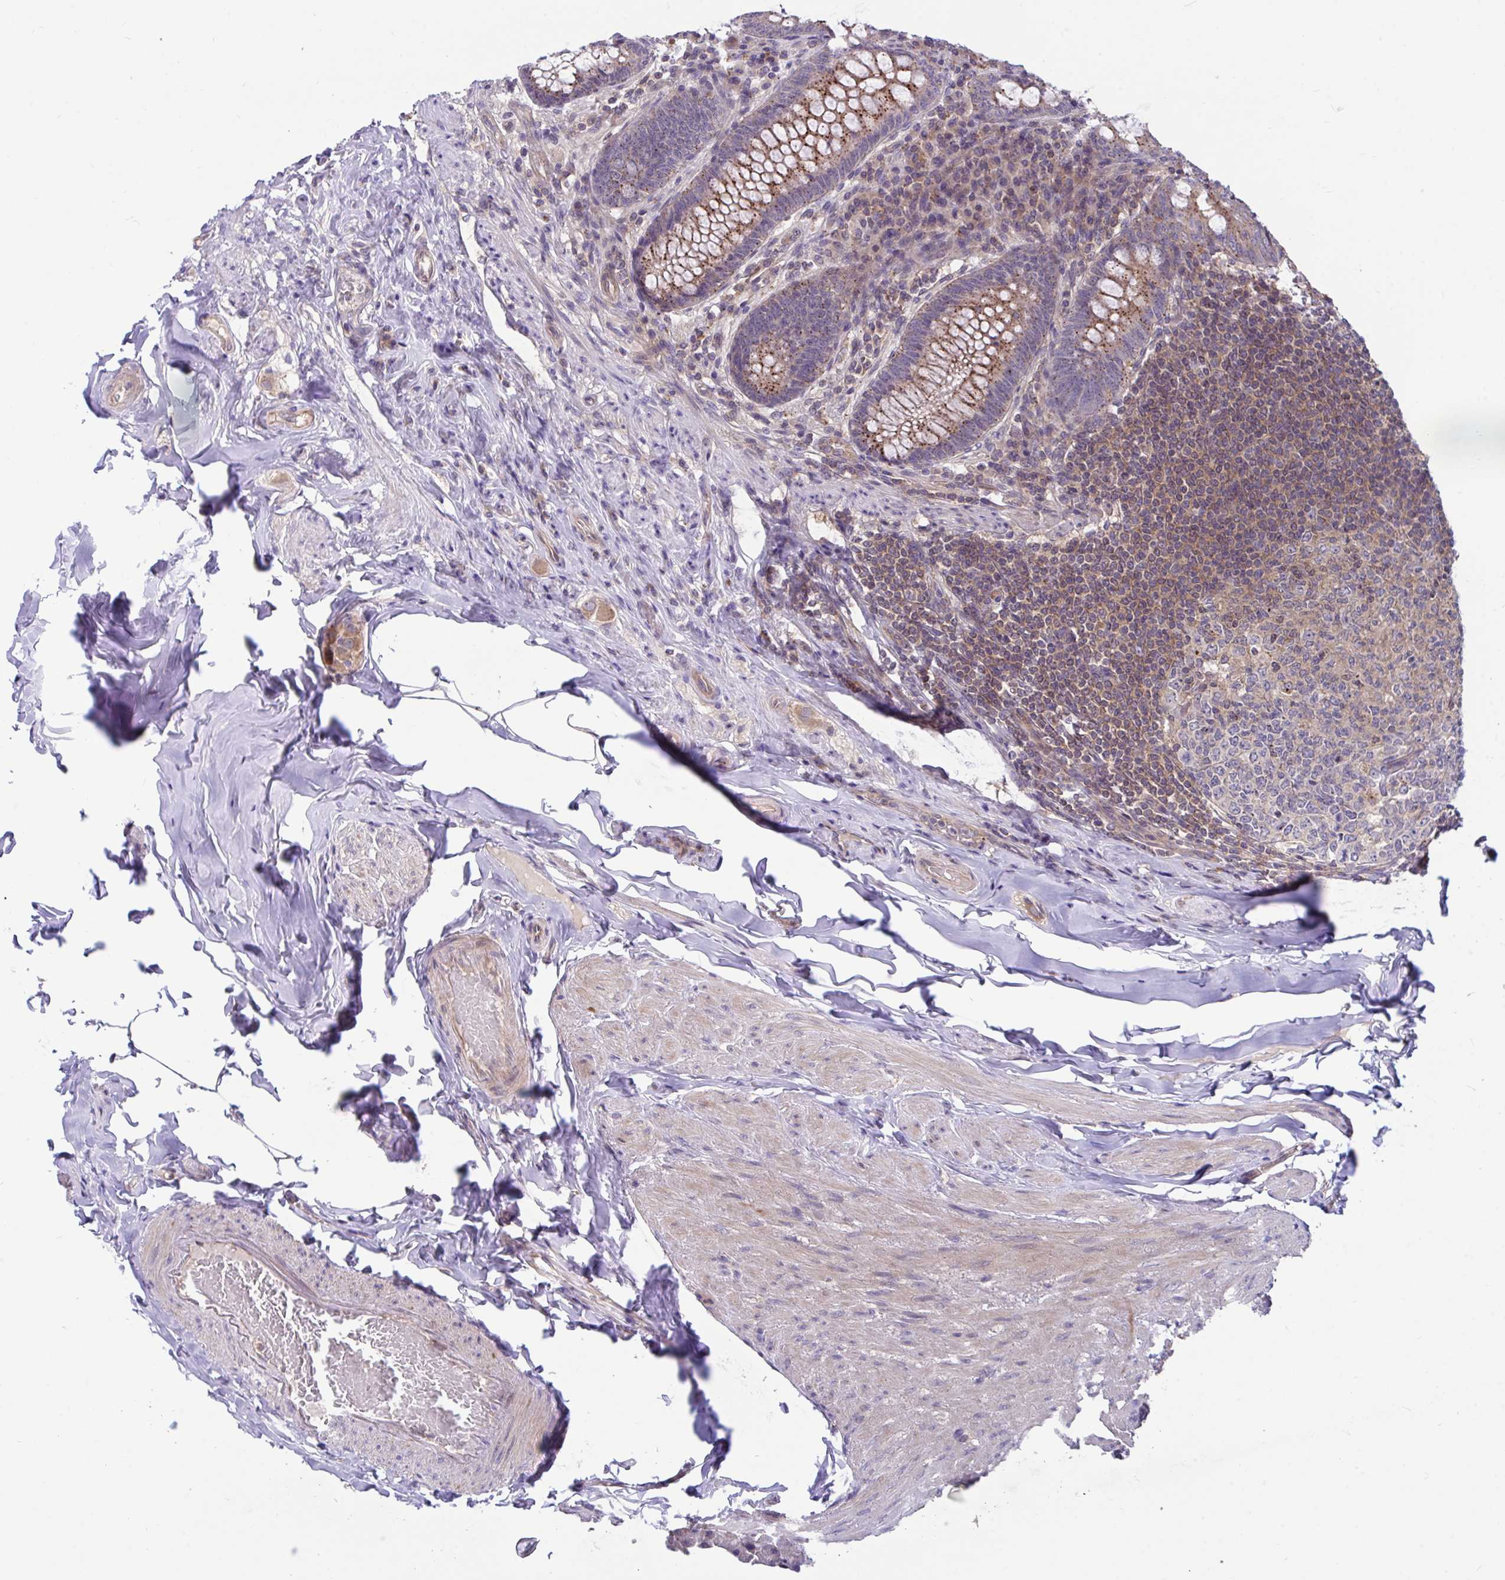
{"staining": {"intensity": "strong", "quantity": ">75%", "location": "cytoplasmic/membranous"}, "tissue": "appendix", "cell_type": "Glandular cells", "image_type": "normal", "snomed": [{"axis": "morphology", "description": "Normal tissue, NOS"}, {"axis": "topography", "description": "Appendix"}], "caption": "DAB (3,3'-diaminobenzidine) immunohistochemical staining of benign appendix demonstrates strong cytoplasmic/membranous protein expression in approximately >75% of glandular cells.", "gene": "IST1", "patient": {"sex": "male", "age": 71}}